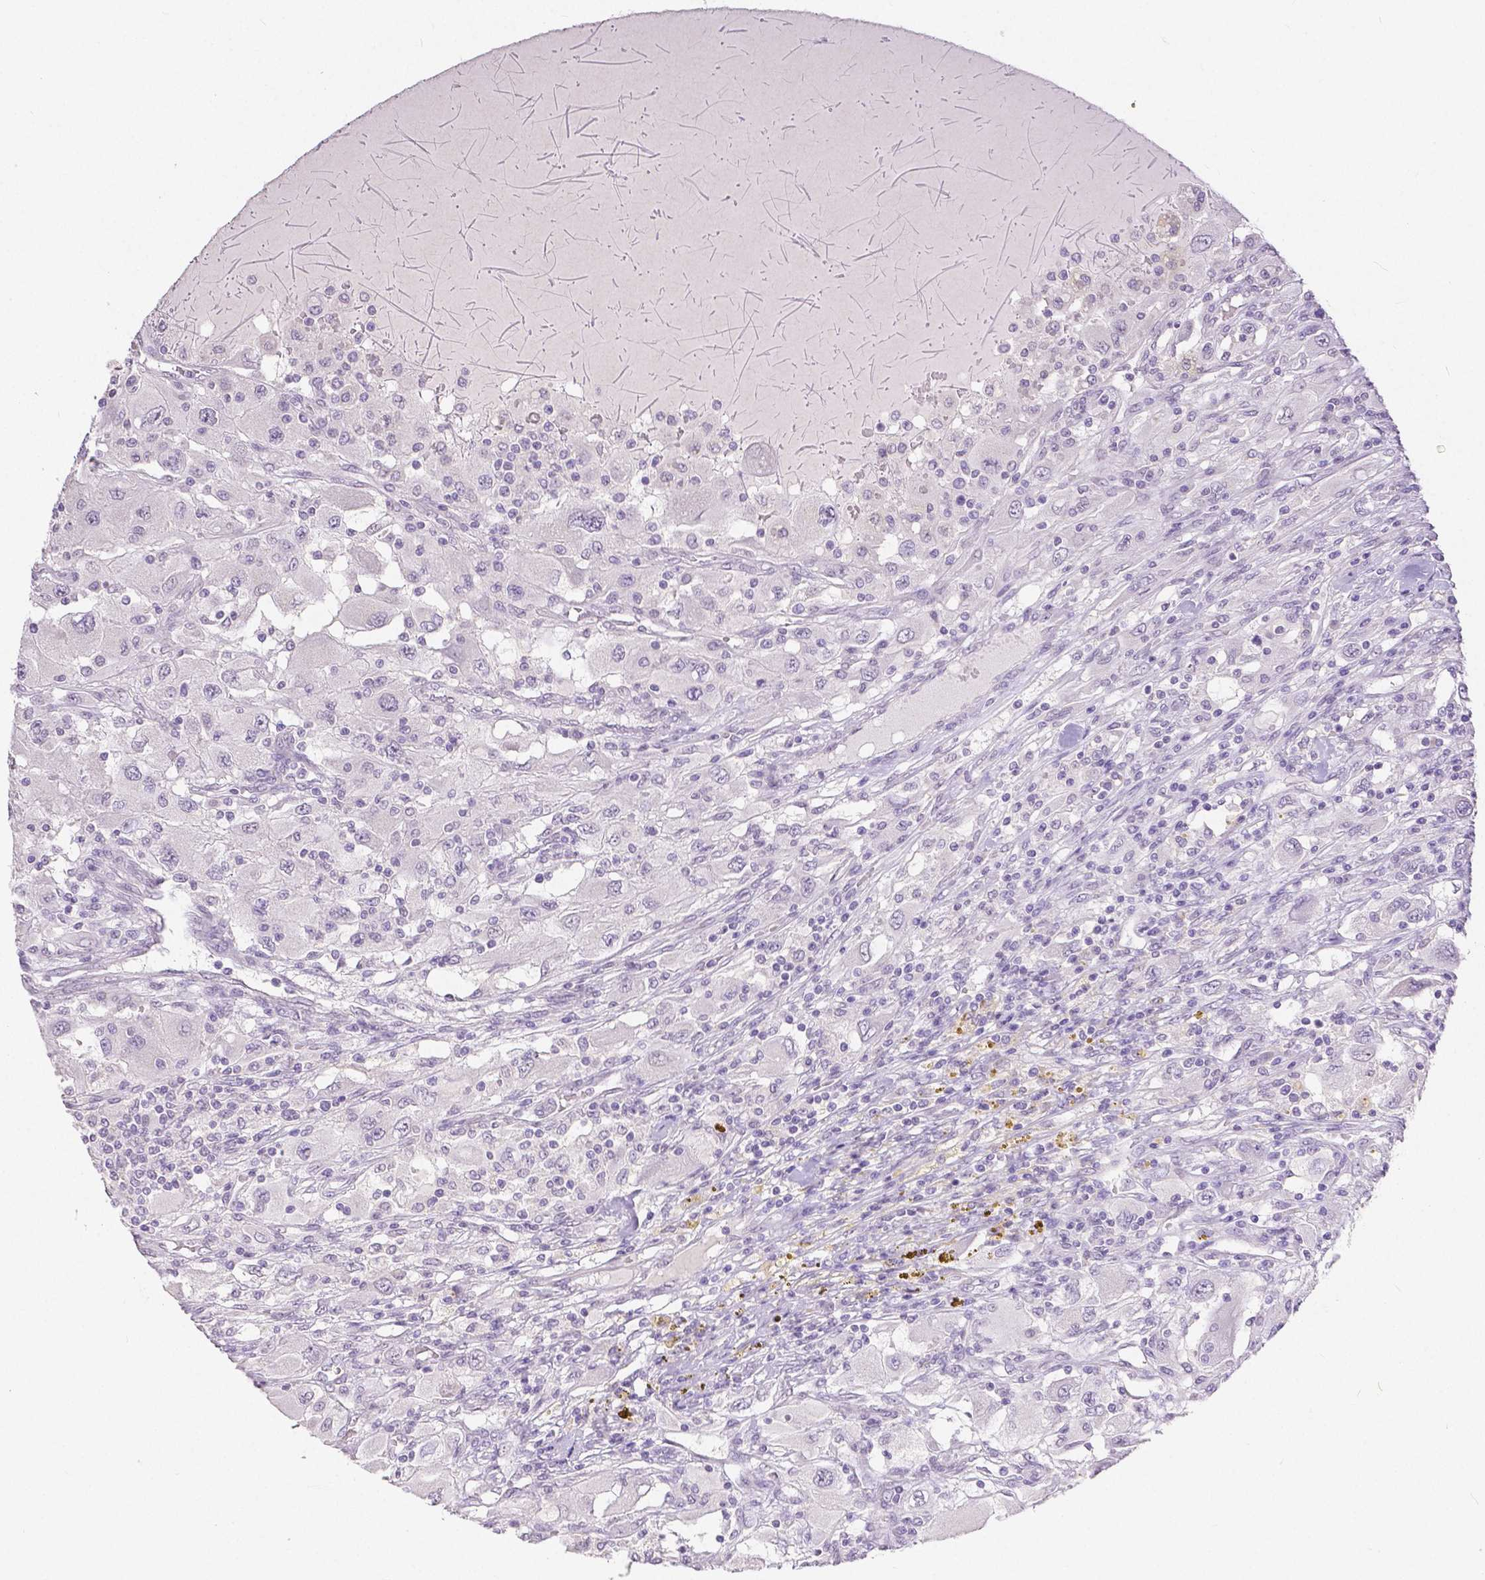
{"staining": {"intensity": "negative", "quantity": "none", "location": "none"}, "tissue": "renal cancer", "cell_type": "Tumor cells", "image_type": "cancer", "snomed": [{"axis": "morphology", "description": "Adenocarcinoma, NOS"}, {"axis": "topography", "description": "Kidney"}], "caption": "Tumor cells show no significant expression in renal cancer (adenocarcinoma).", "gene": "OCLN", "patient": {"sex": "female", "age": 67}}